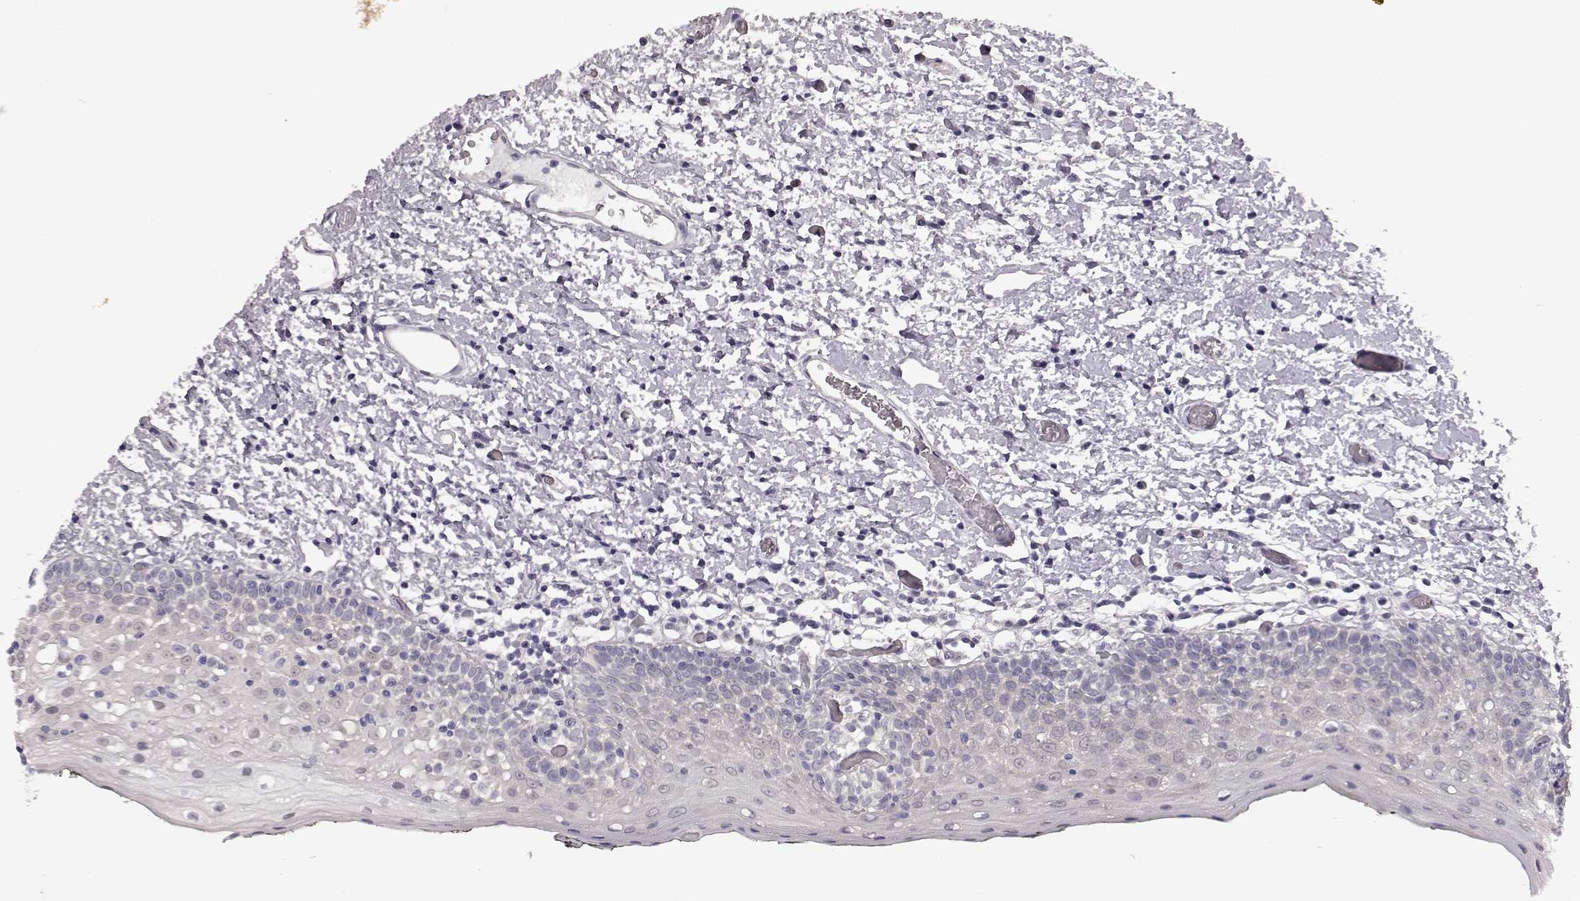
{"staining": {"intensity": "negative", "quantity": "none", "location": "none"}, "tissue": "oral mucosa", "cell_type": "Squamous epithelial cells", "image_type": "normal", "snomed": [{"axis": "morphology", "description": "Normal tissue, NOS"}, {"axis": "morphology", "description": "Squamous cell carcinoma, NOS"}, {"axis": "topography", "description": "Oral tissue"}, {"axis": "topography", "description": "Head-Neck"}], "caption": "Oral mucosa was stained to show a protein in brown. There is no significant staining in squamous epithelial cells. (Stains: DAB immunohistochemistry (IHC) with hematoxylin counter stain, Microscopy: brightfield microscopy at high magnification).", "gene": "C10orf62", "patient": {"sex": "male", "age": 69}}